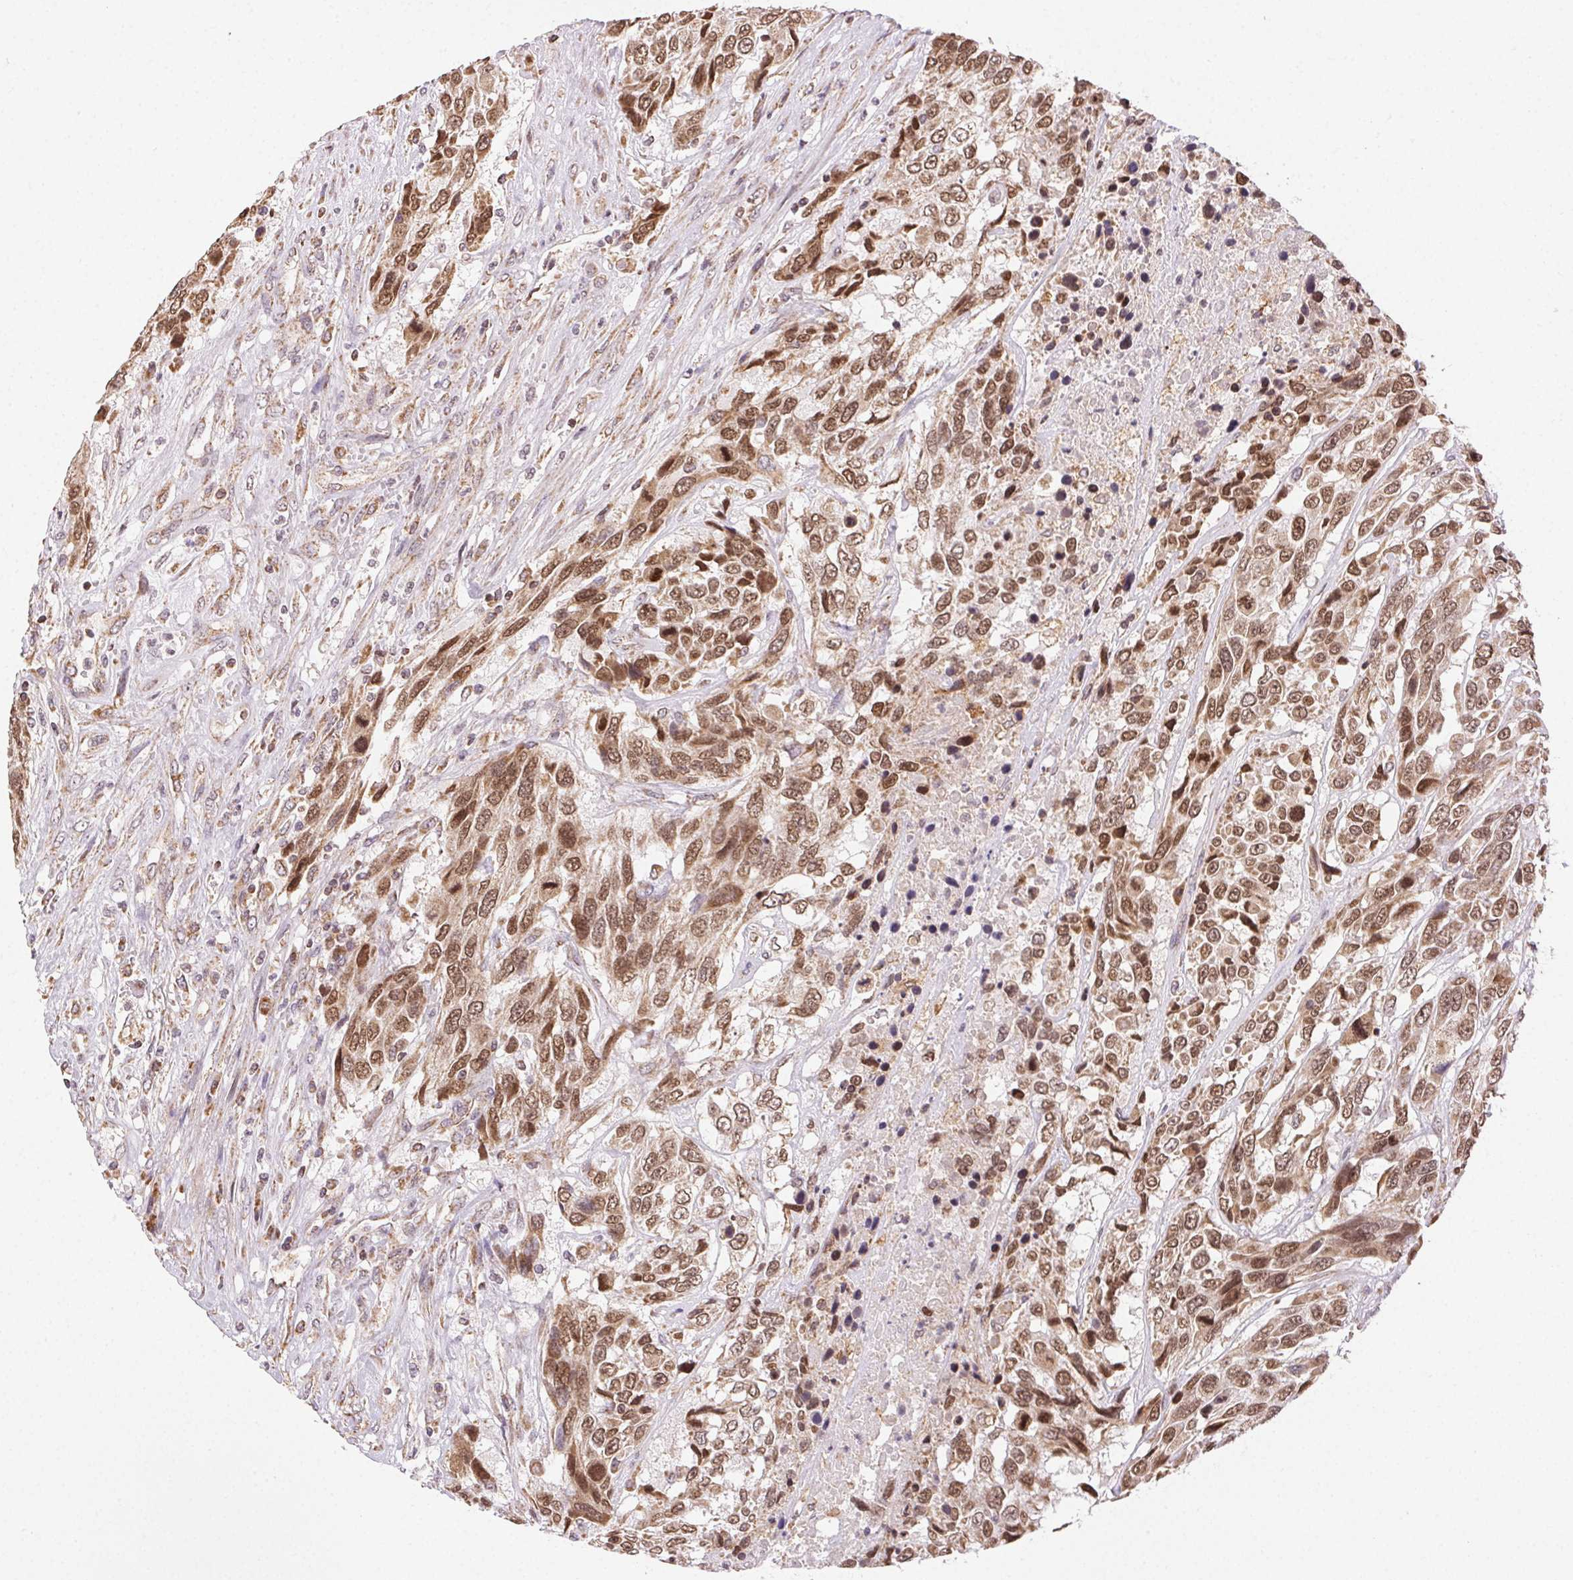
{"staining": {"intensity": "moderate", "quantity": ">75%", "location": "cytoplasmic/membranous,nuclear"}, "tissue": "urothelial cancer", "cell_type": "Tumor cells", "image_type": "cancer", "snomed": [{"axis": "morphology", "description": "Urothelial carcinoma, High grade"}, {"axis": "topography", "description": "Urinary bladder"}], "caption": "A brown stain shows moderate cytoplasmic/membranous and nuclear staining of a protein in urothelial cancer tumor cells.", "gene": "PIWIL4", "patient": {"sex": "female", "age": 70}}